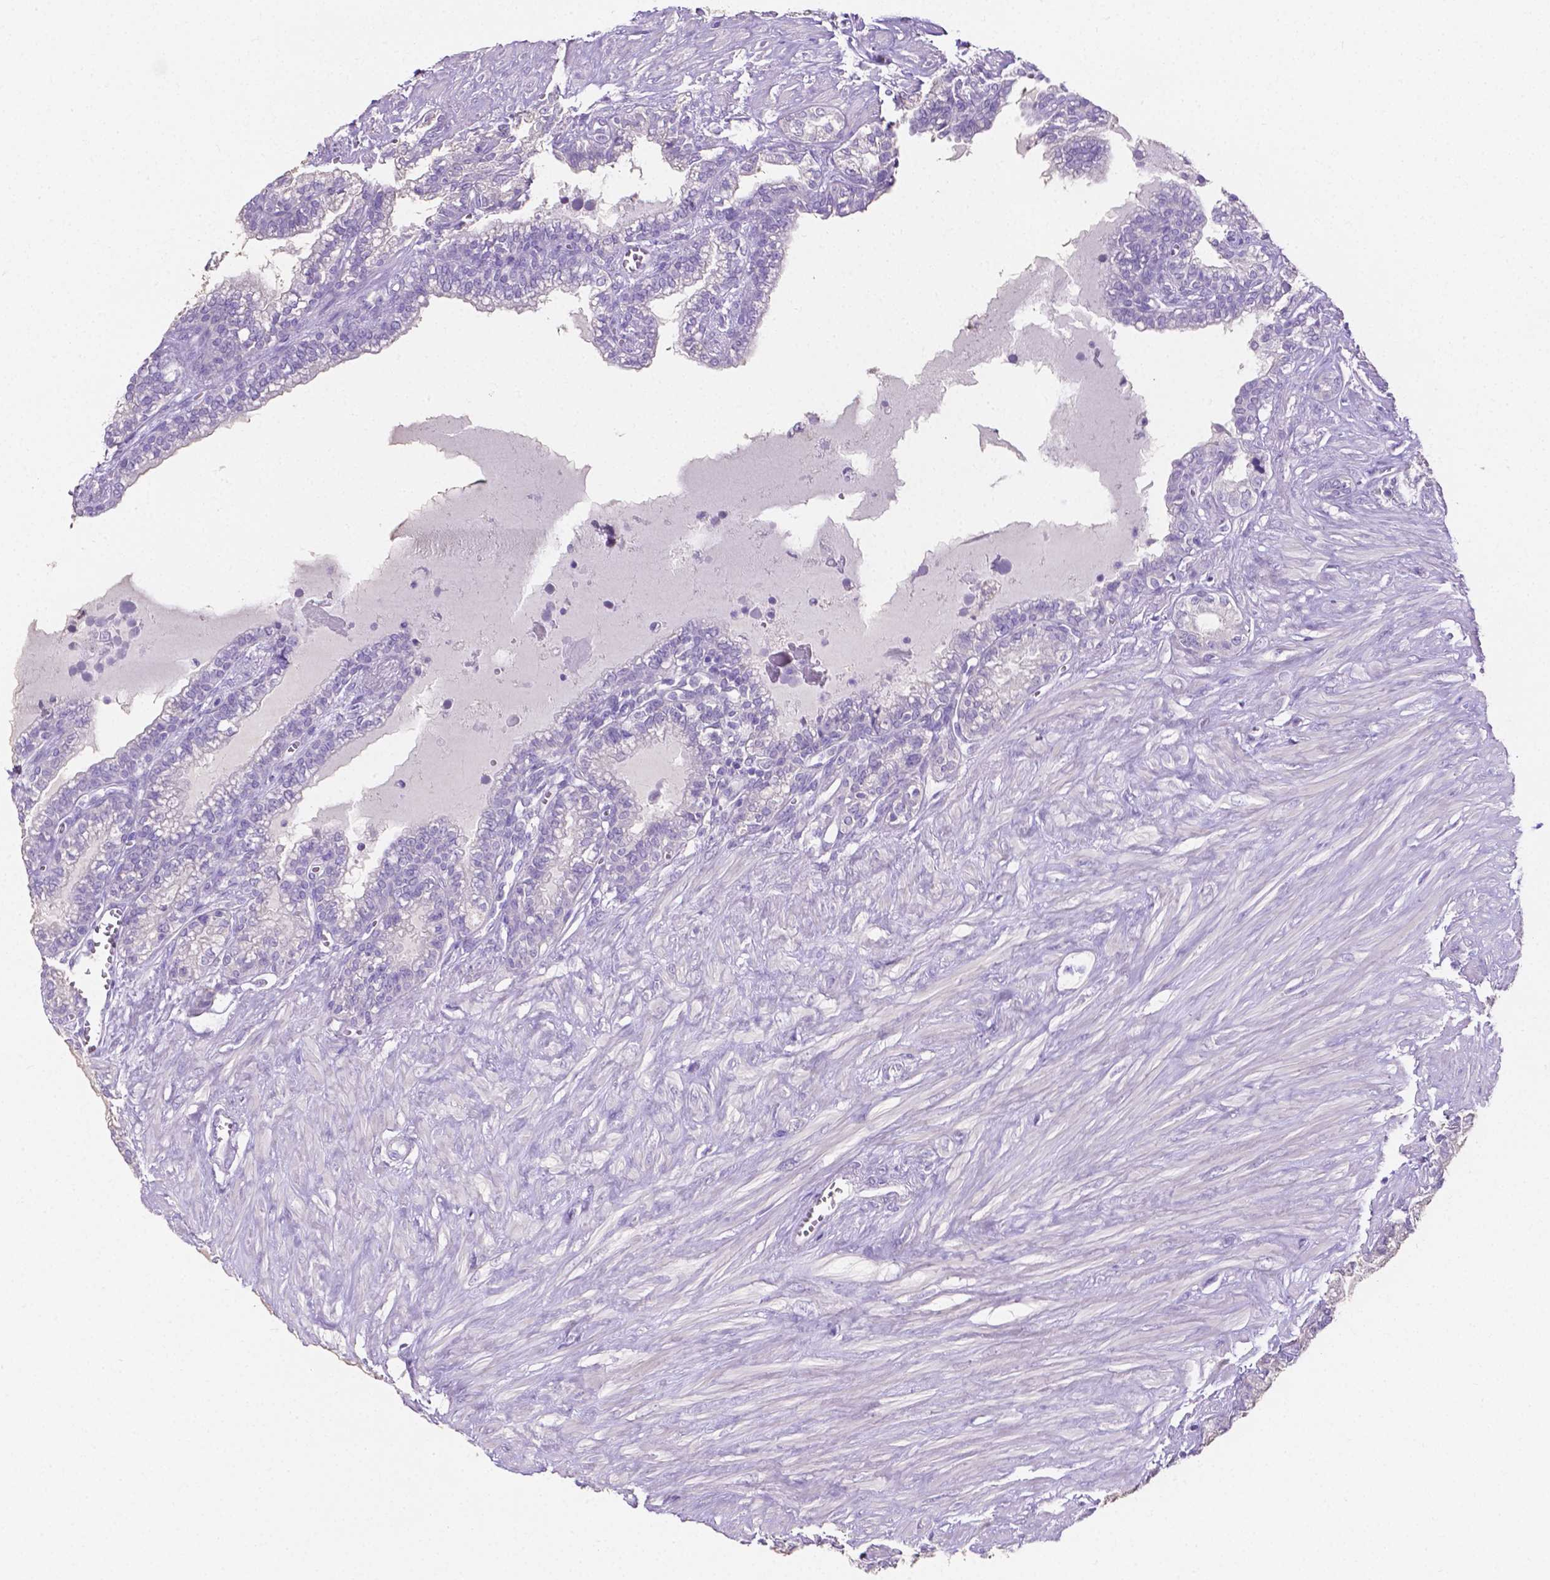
{"staining": {"intensity": "negative", "quantity": "none", "location": "none"}, "tissue": "seminal vesicle", "cell_type": "Glandular cells", "image_type": "normal", "snomed": [{"axis": "morphology", "description": "Normal tissue, NOS"}, {"axis": "morphology", "description": "Urothelial carcinoma, NOS"}, {"axis": "topography", "description": "Urinary bladder"}, {"axis": "topography", "description": "Seminal veicle"}], "caption": "Immunohistochemistry image of benign human seminal vesicle stained for a protein (brown), which displays no expression in glandular cells. (DAB (3,3'-diaminobenzidine) IHC visualized using brightfield microscopy, high magnification).", "gene": "SLC22A2", "patient": {"sex": "male", "age": 76}}